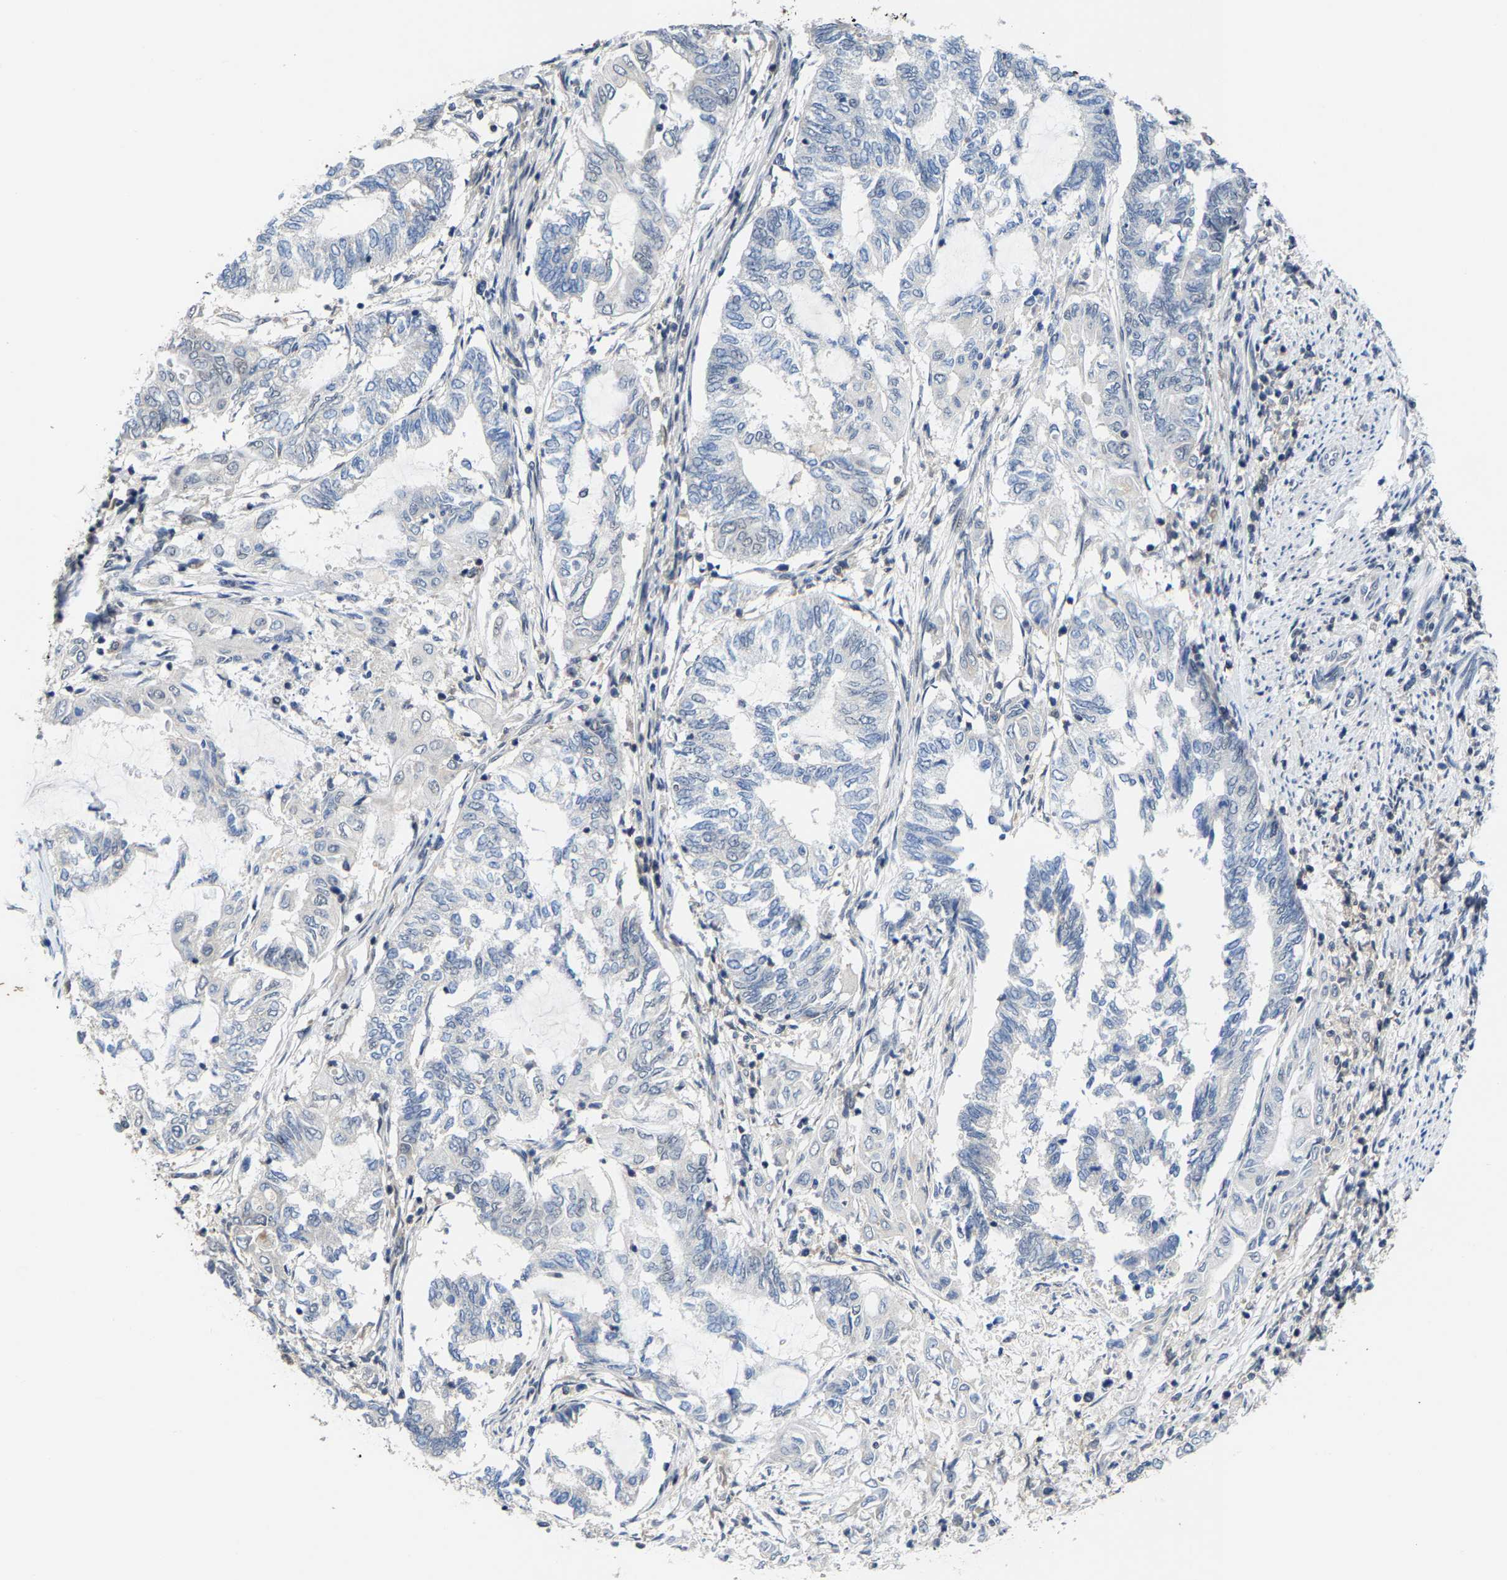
{"staining": {"intensity": "negative", "quantity": "none", "location": "none"}, "tissue": "endometrial cancer", "cell_type": "Tumor cells", "image_type": "cancer", "snomed": [{"axis": "morphology", "description": "Adenocarcinoma, NOS"}, {"axis": "topography", "description": "Uterus"}, {"axis": "topography", "description": "Endometrium"}], "caption": "Immunohistochemical staining of human endometrial cancer demonstrates no significant expression in tumor cells.", "gene": "FGD3", "patient": {"sex": "female", "age": 70}}